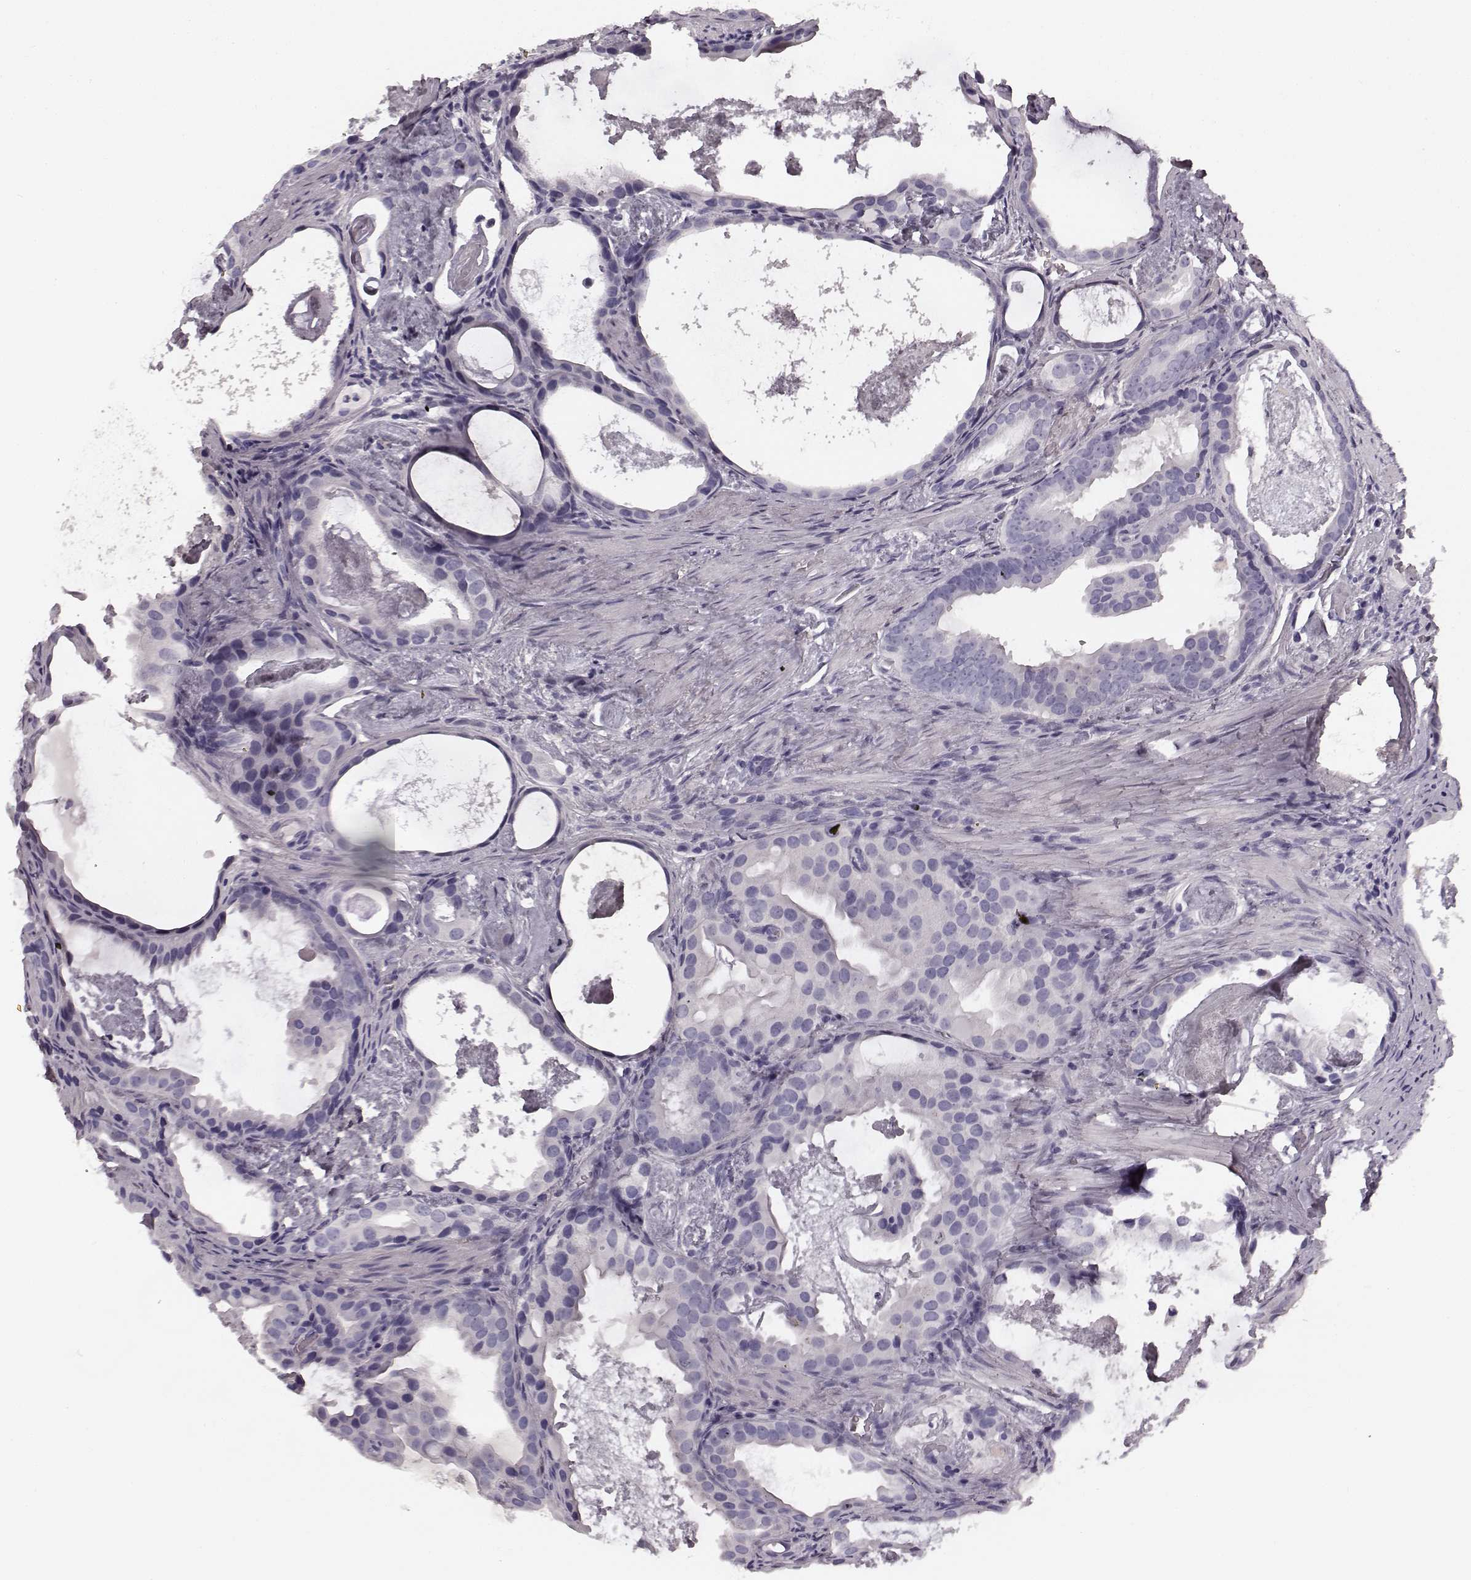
{"staining": {"intensity": "negative", "quantity": "none", "location": "none"}, "tissue": "prostate cancer", "cell_type": "Tumor cells", "image_type": "cancer", "snomed": [{"axis": "morphology", "description": "Adenocarcinoma, Low grade"}, {"axis": "topography", "description": "Prostate and seminal vesicle, NOS"}], "caption": "Tumor cells show no significant protein expression in low-grade adenocarcinoma (prostate).", "gene": "TMPRSS15", "patient": {"sex": "male", "age": 71}}